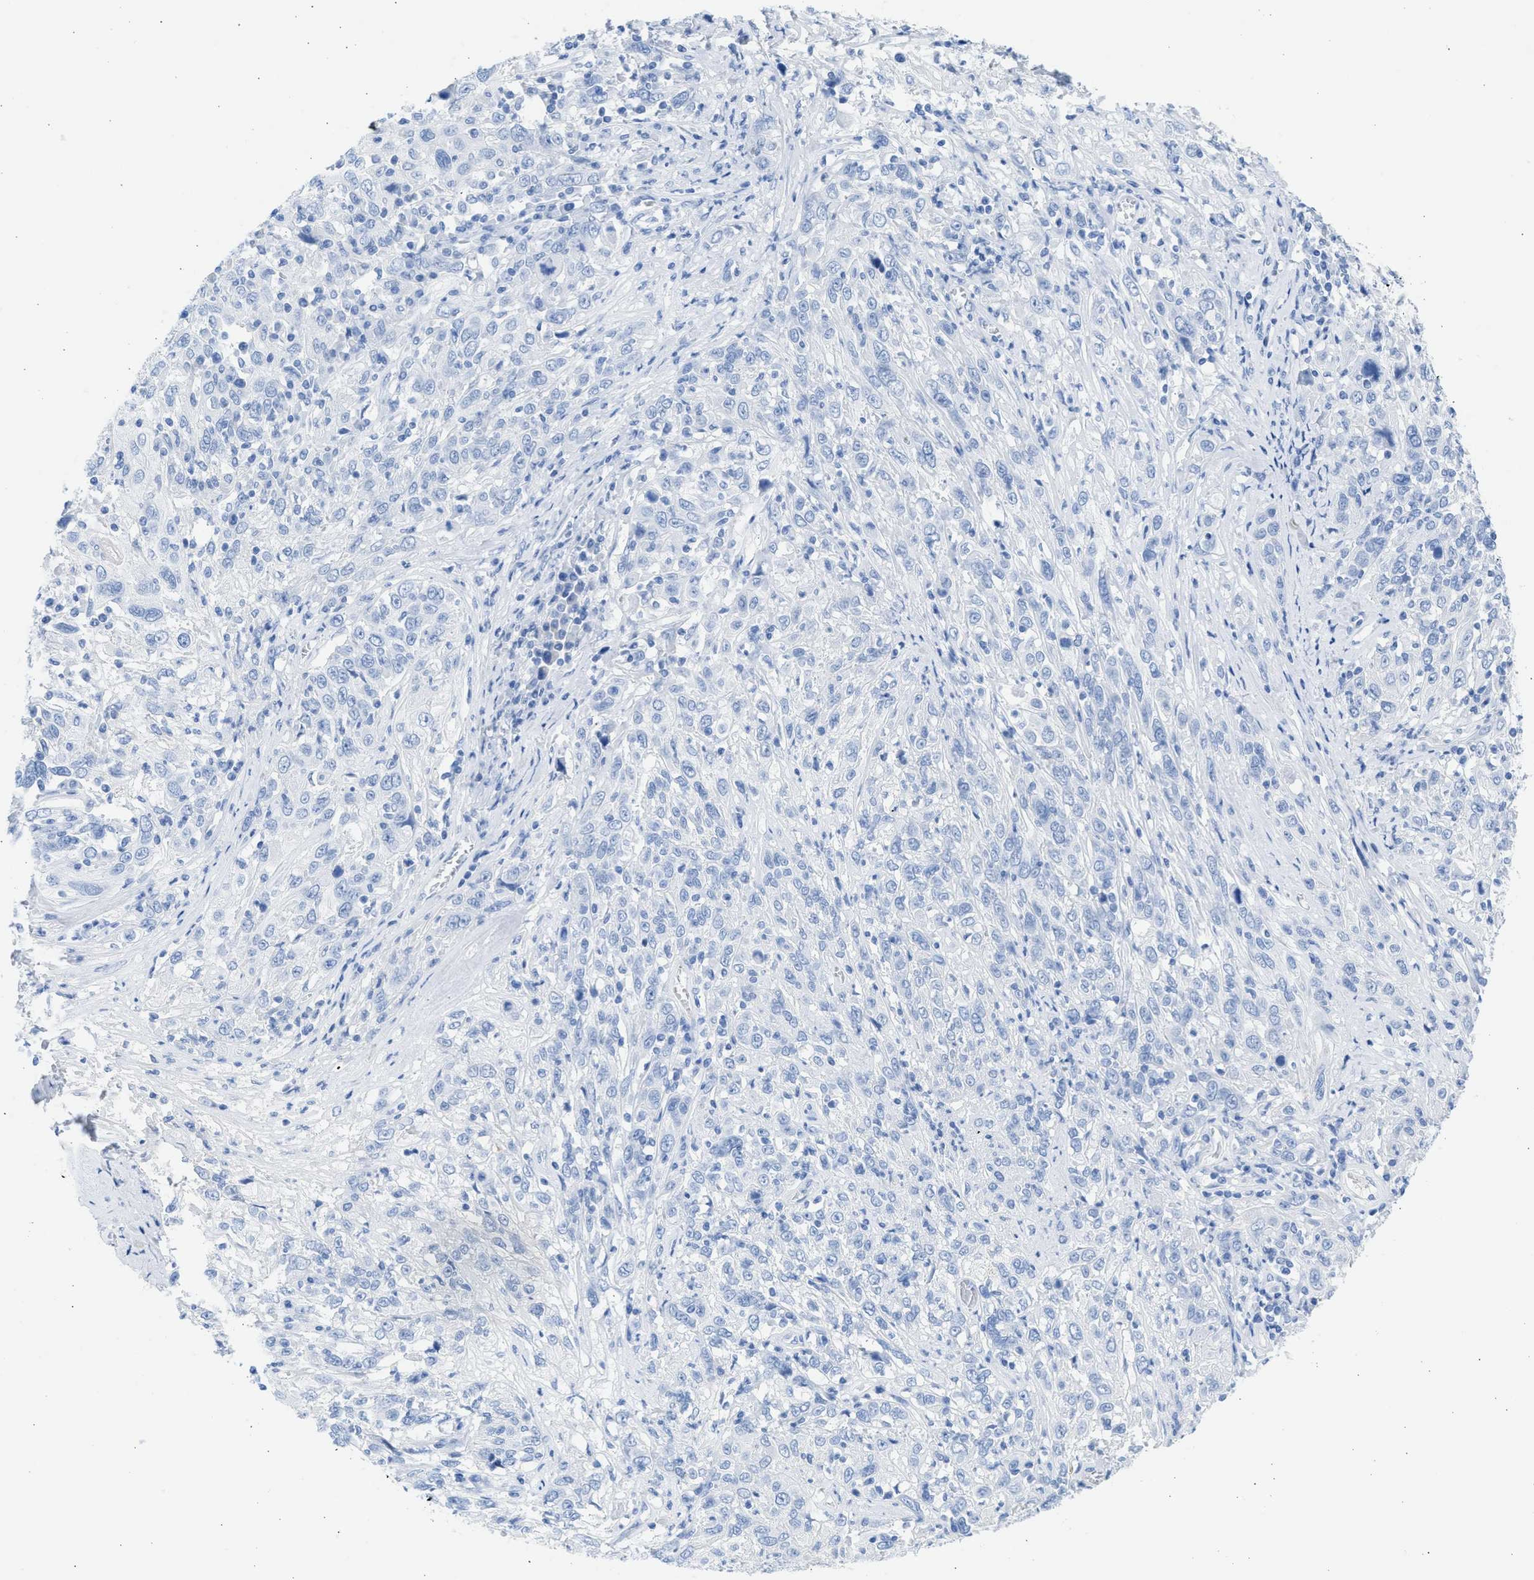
{"staining": {"intensity": "negative", "quantity": "none", "location": "none"}, "tissue": "cervical cancer", "cell_type": "Tumor cells", "image_type": "cancer", "snomed": [{"axis": "morphology", "description": "Squamous cell carcinoma, NOS"}, {"axis": "topography", "description": "Cervix"}], "caption": "This is an immunohistochemistry histopathology image of human cervical cancer. There is no staining in tumor cells.", "gene": "SPATA3", "patient": {"sex": "female", "age": 46}}